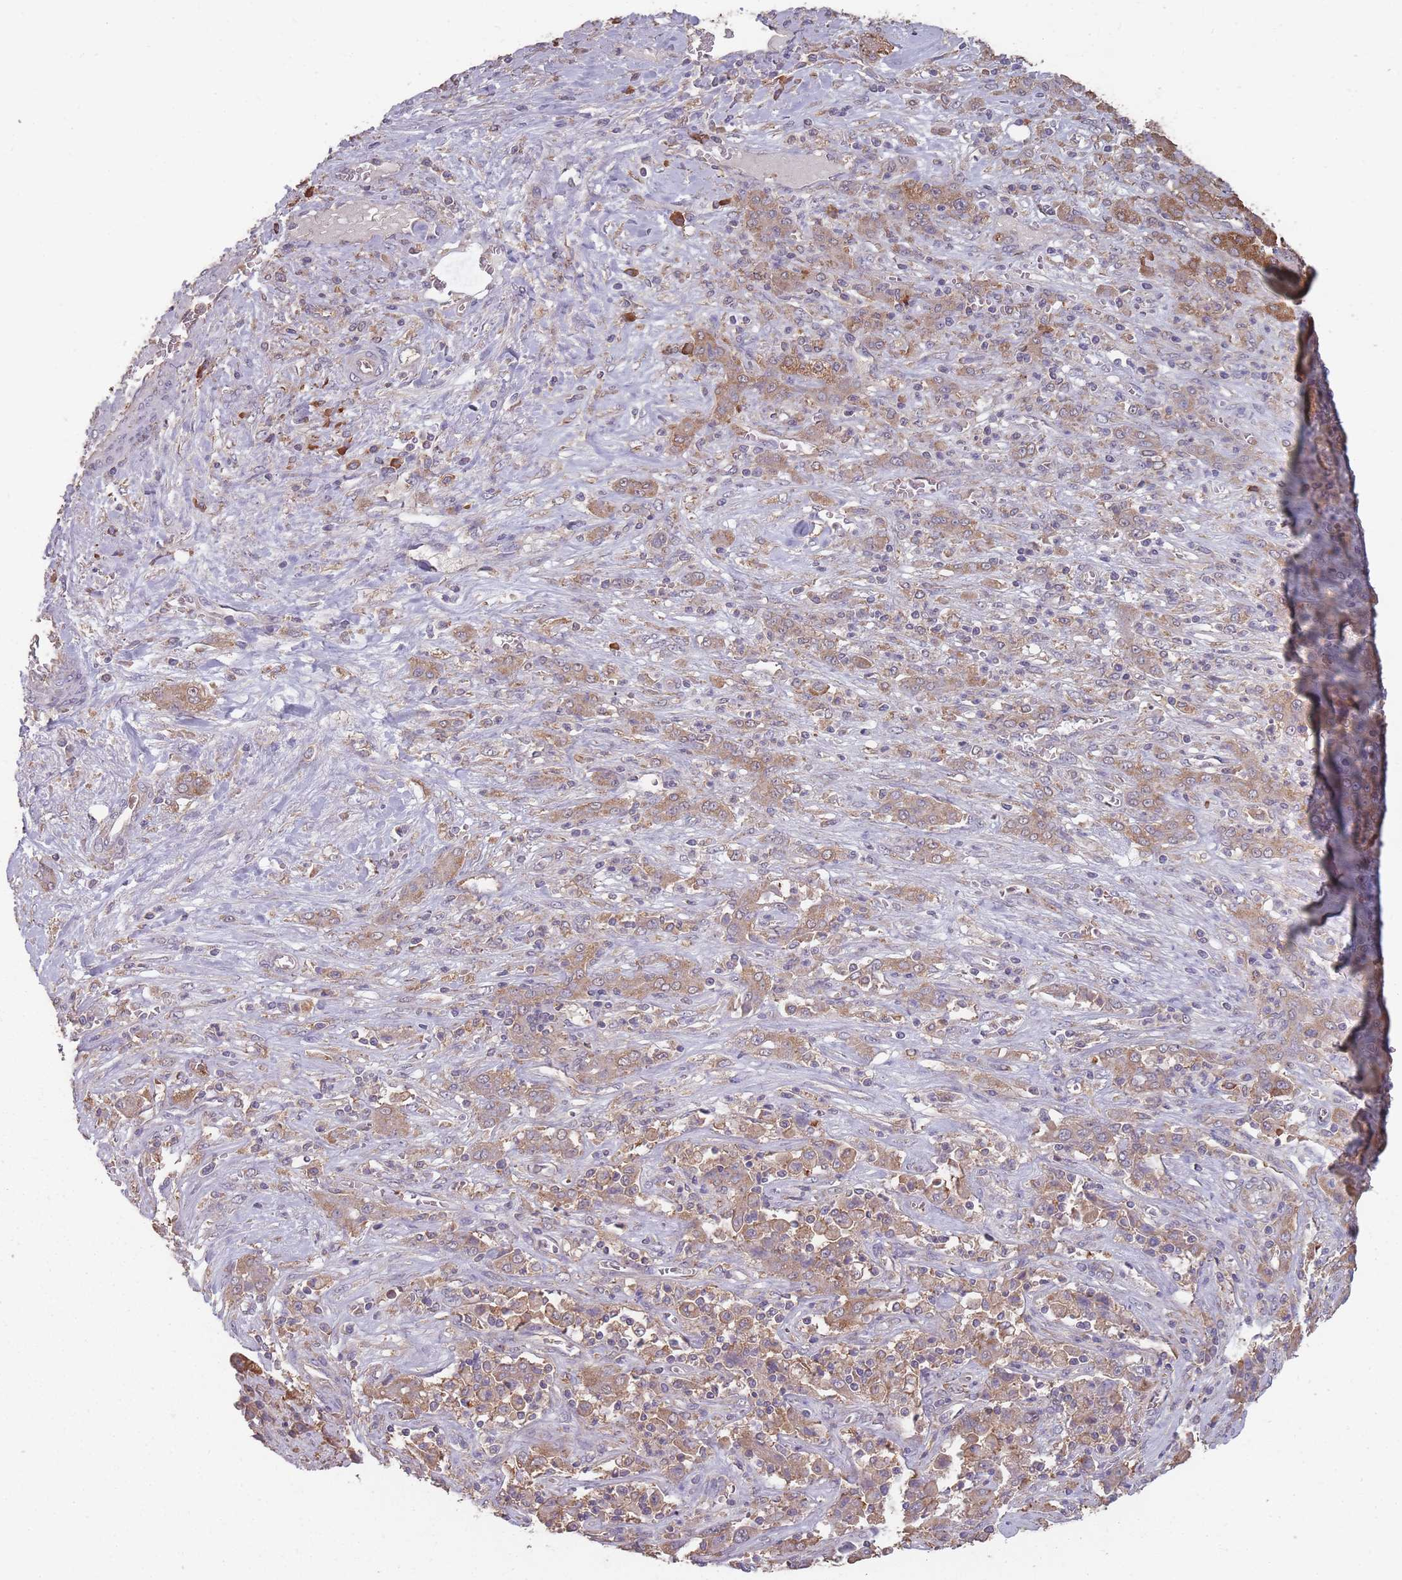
{"staining": {"intensity": "moderate", "quantity": ">75%", "location": "cytoplasmic/membranous"}, "tissue": "liver cancer", "cell_type": "Tumor cells", "image_type": "cancer", "snomed": [{"axis": "morphology", "description": "Cholangiocarcinoma"}, {"axis": "topography", "description": "Liver"}], "caption": "A brown stain labels moderate cytoplasmic/membranous expression of a protein in human liver cancer (cholangiocarcinoma) tumor cells.", "gene": "SANBR", "patient": {"sex": "female", "age": 52}}